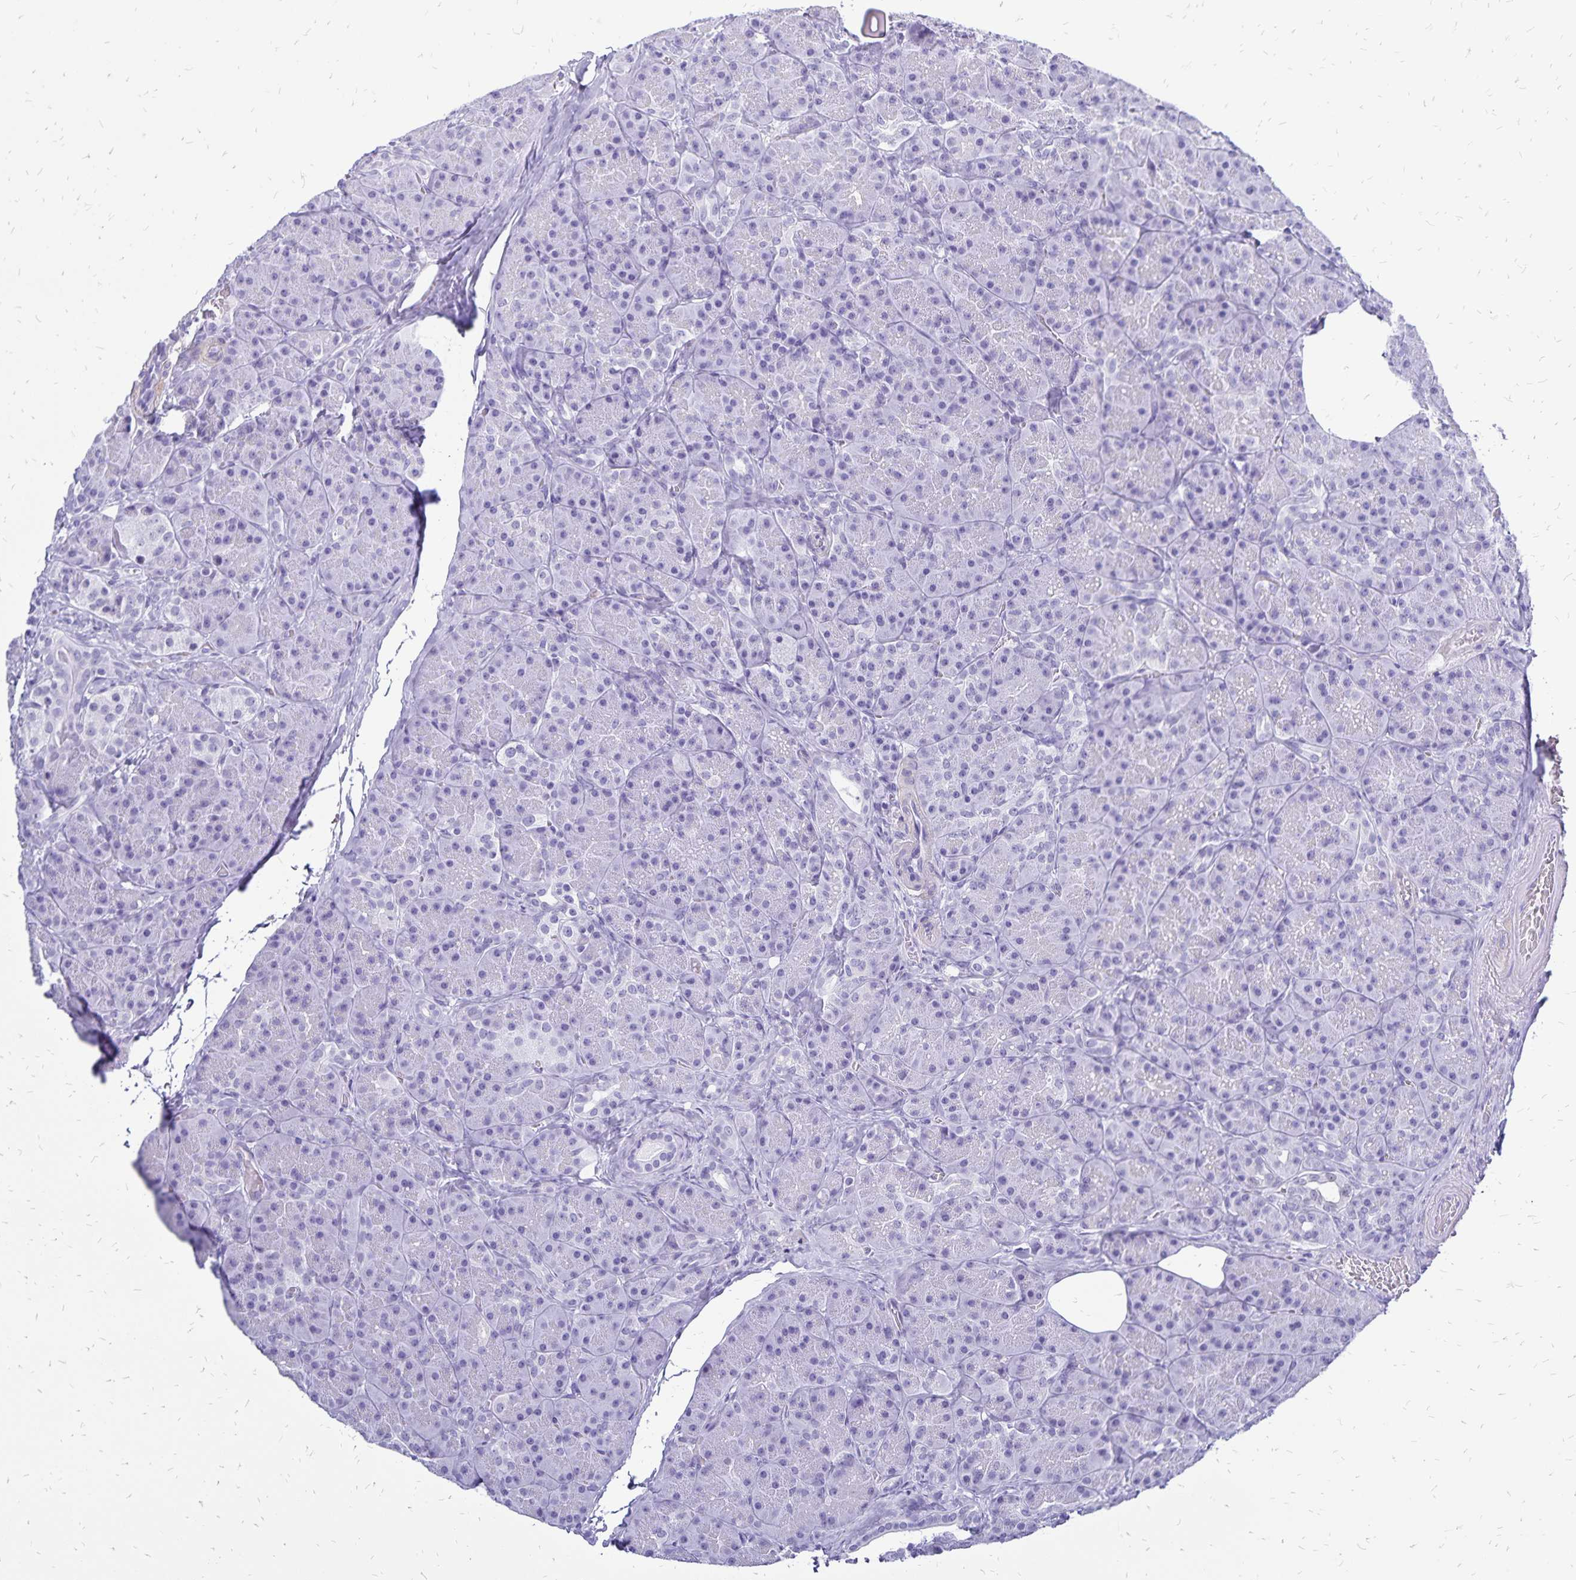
{"staining": {"intensity": "negative", "quantity": "none", "location": "none"}, "tissue": "pancreas", "cell_type": "Exocrine glandular cells", "image_type": "normal", "snomed": [{"axis": "morphology", "description": "Normal tissue, NOS"}, {"axis": "topography", "description": "Pancreas"}], "caption": "An immunohistochemistry histopathology image of benign pancreas is shown. There is no staining in exocrine glandular cells of pancreas. (DAB IHC with hematoxylin counter stain).", "gene": "HMGB3", "patient": {"sex": "male", "age": 57}}